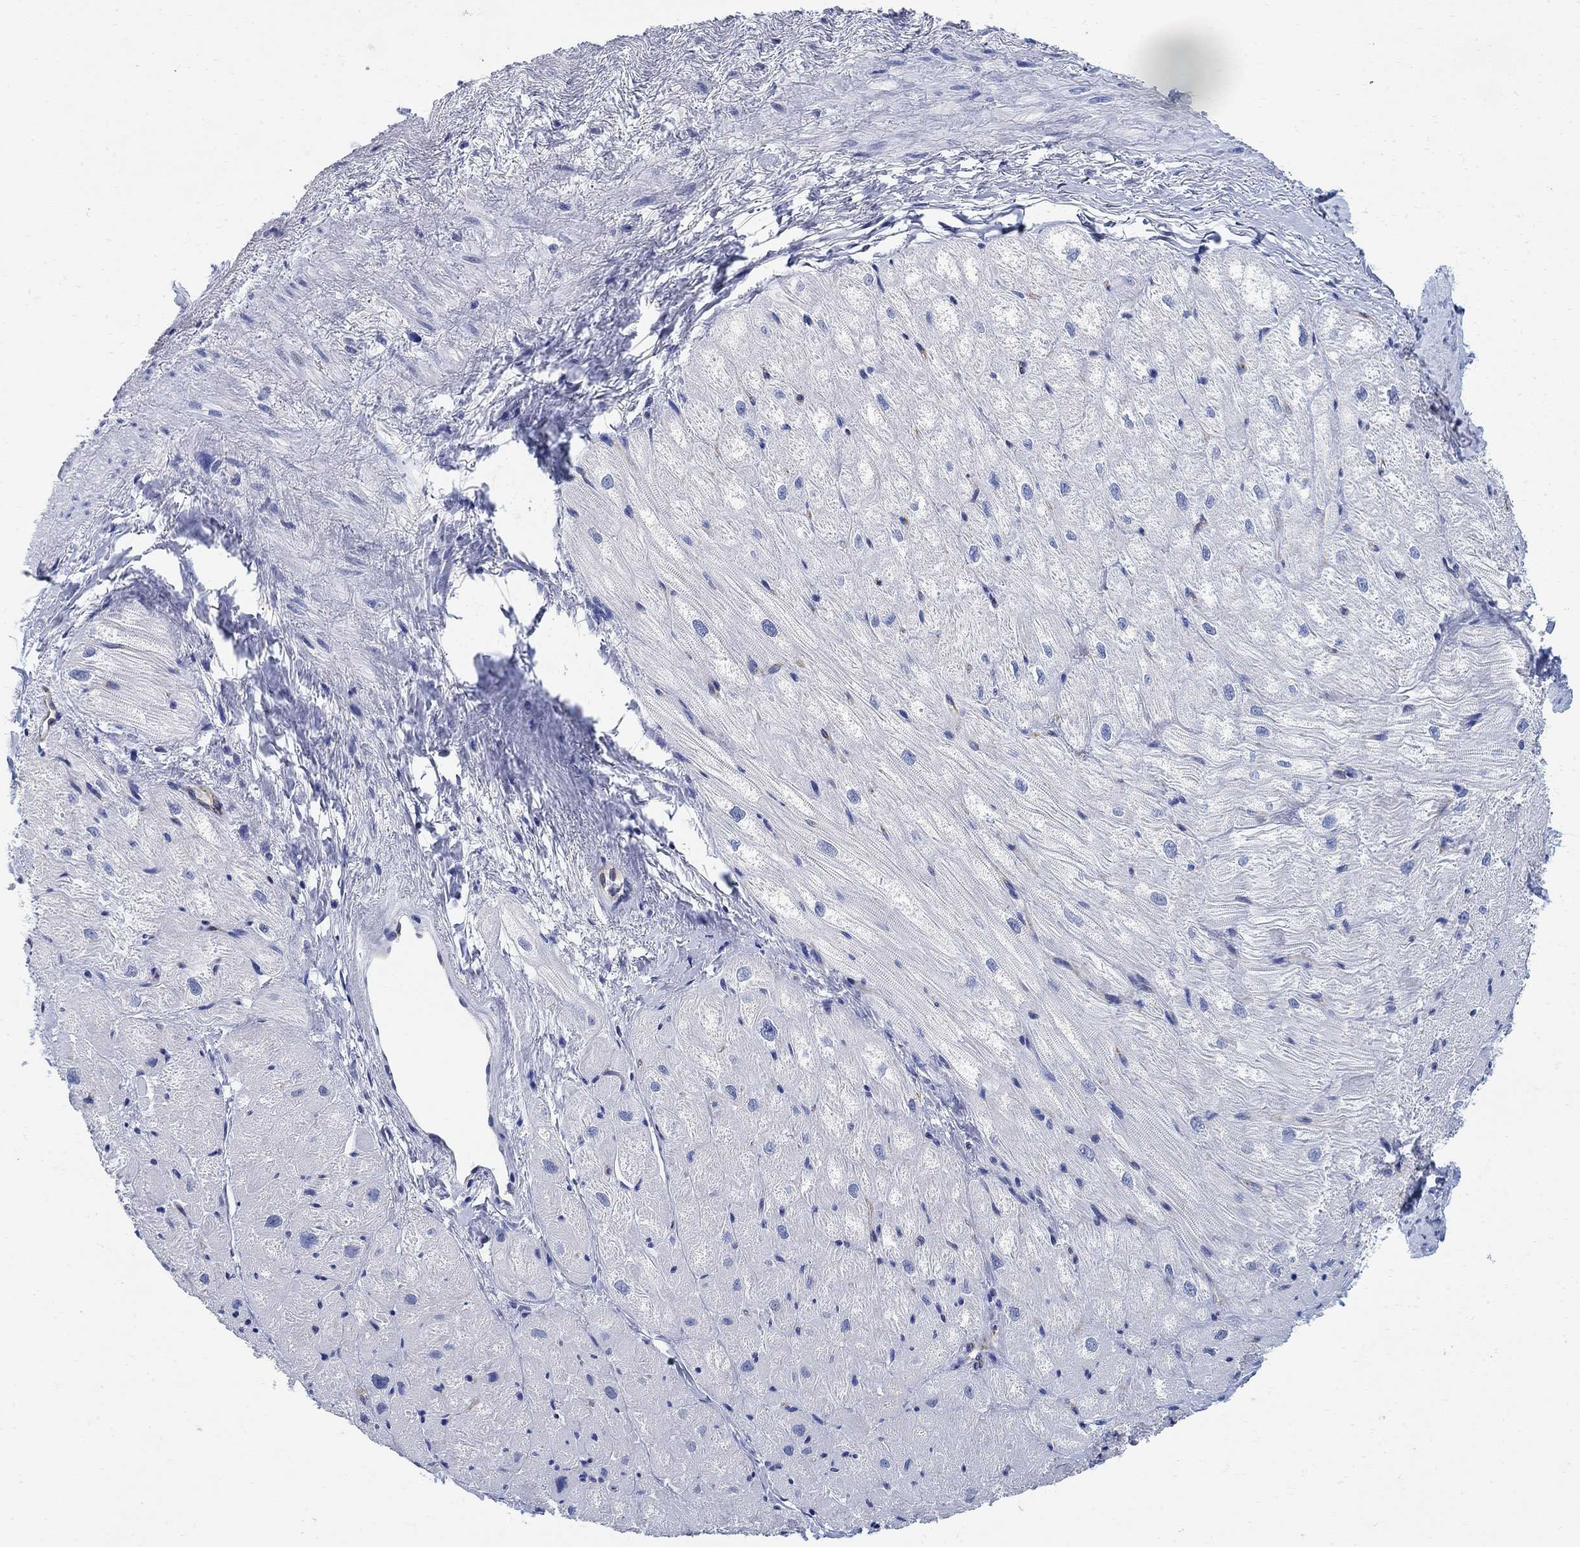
{"staining": {"intensity": "negative", "quantity": "none", "location": "none"}, "tissue": "heart muscle", "cell_type": "Cardiomyocytes", "image_type": "normal", "snomed": [{"axis": "morphology", "description": "Normal tissue, NOS"}, {"axis": "topography", "description": "Heart"}], "caption": "DAB immunohistochemical staining of unremarkable human heart muscle reveals no significant expression in cardiomyocytes.", "gene": "PHF21B", "patient": {"sex": "male", "age": 57}}